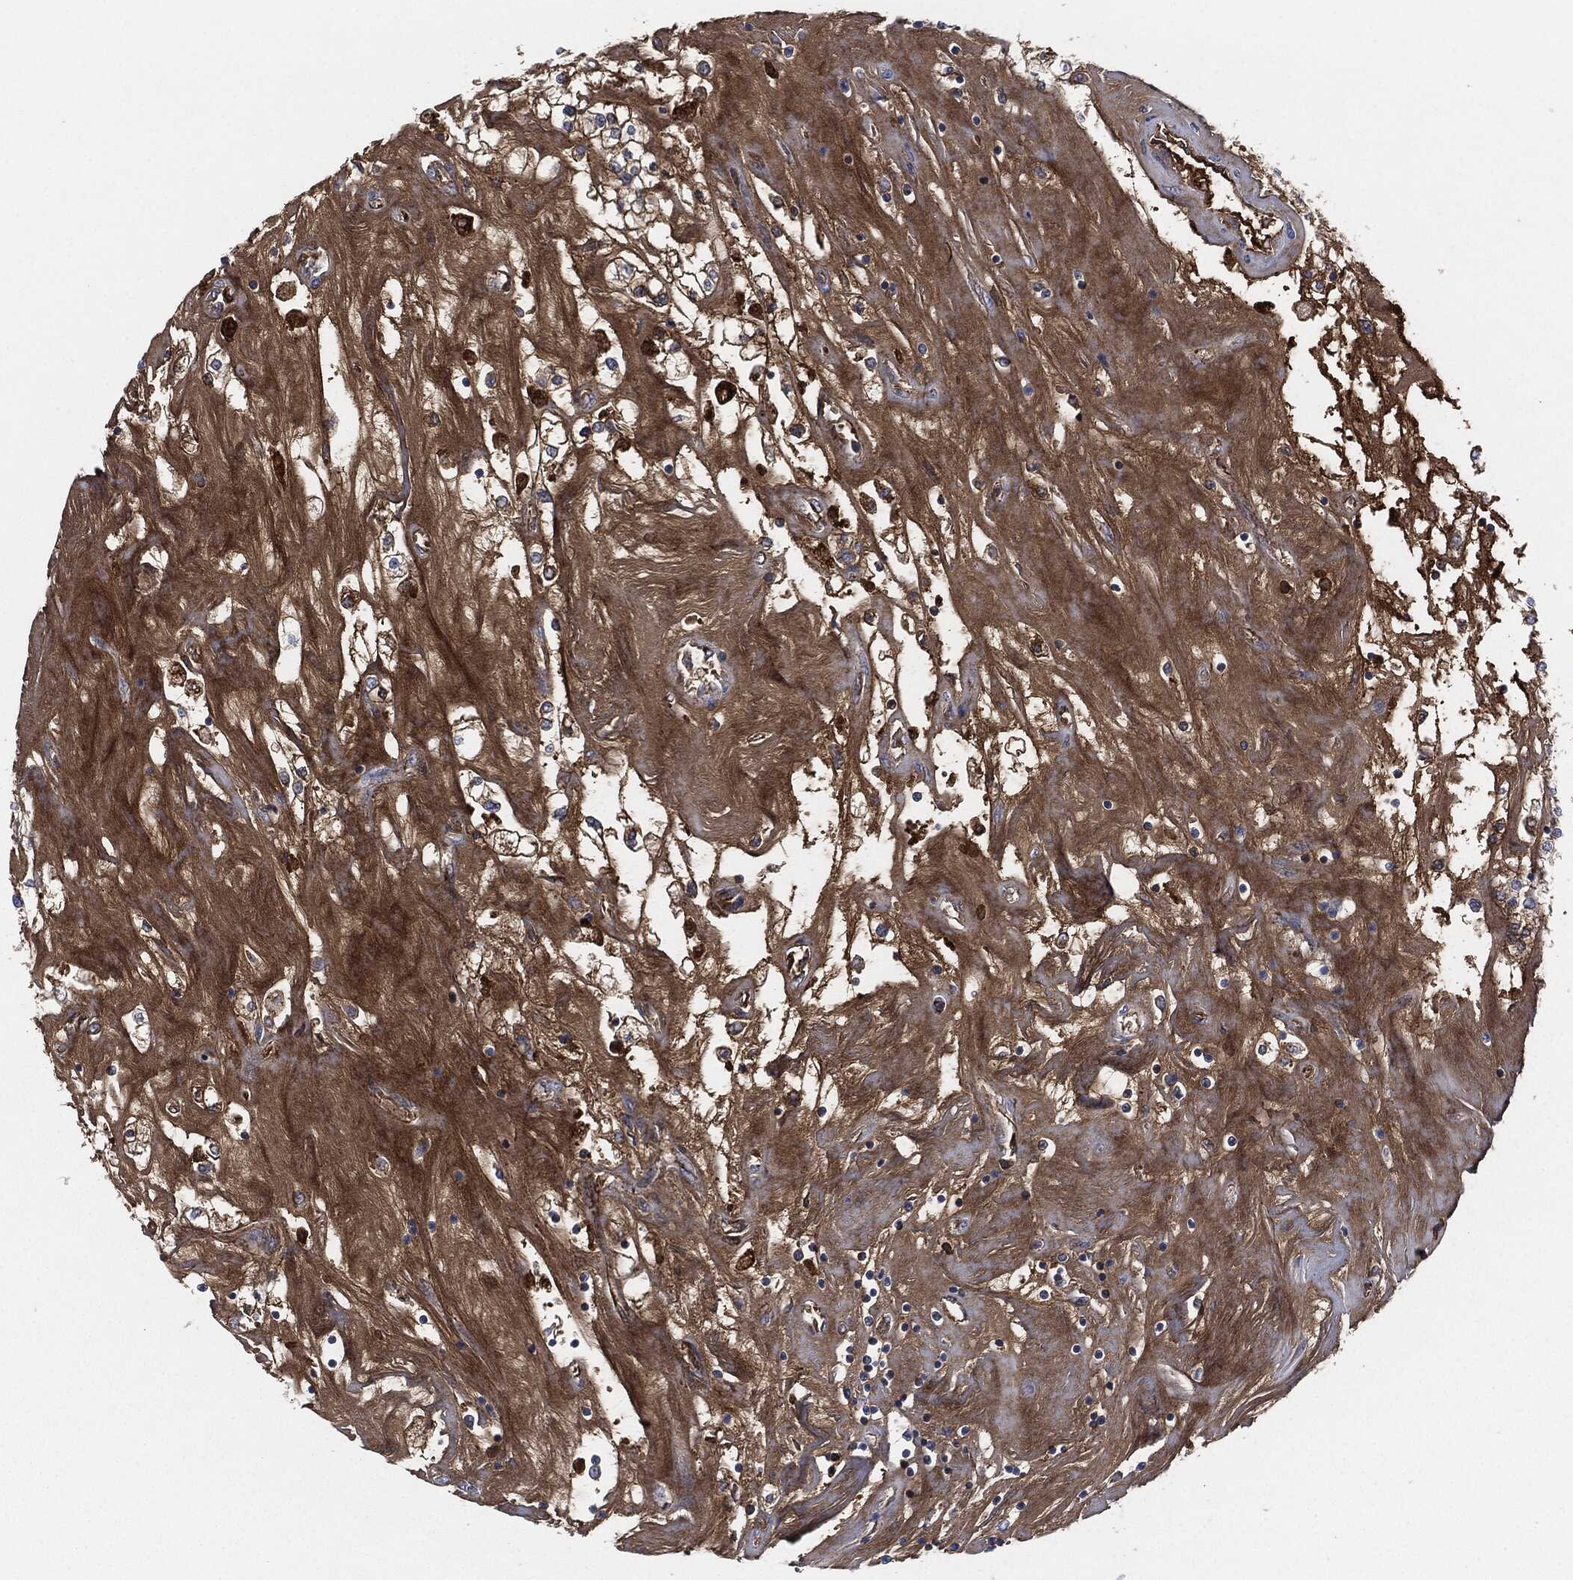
{"staining": {"intensity": "moderate", "quantity": "25%-75%", "location": "cytoplasmic/membranous"}, "tissue": "renal cancer", "cell_type": "Tumor cells", "image_type": "cancer", "snomed": [{"axis": "morphology", "description": "Adenocarcinoma, NOS"}, {"axis": "topography", "description": "Kidney"}], "caption": "An IHC histopathology image of tumor tissue is shown. Protein staining in brown highlights moderate cytoplasmic/membranous positivity in renal adenocarcinoma within tumor cells.", "gene": "APOB", "patient": {"sex": "male", "age": 80}}